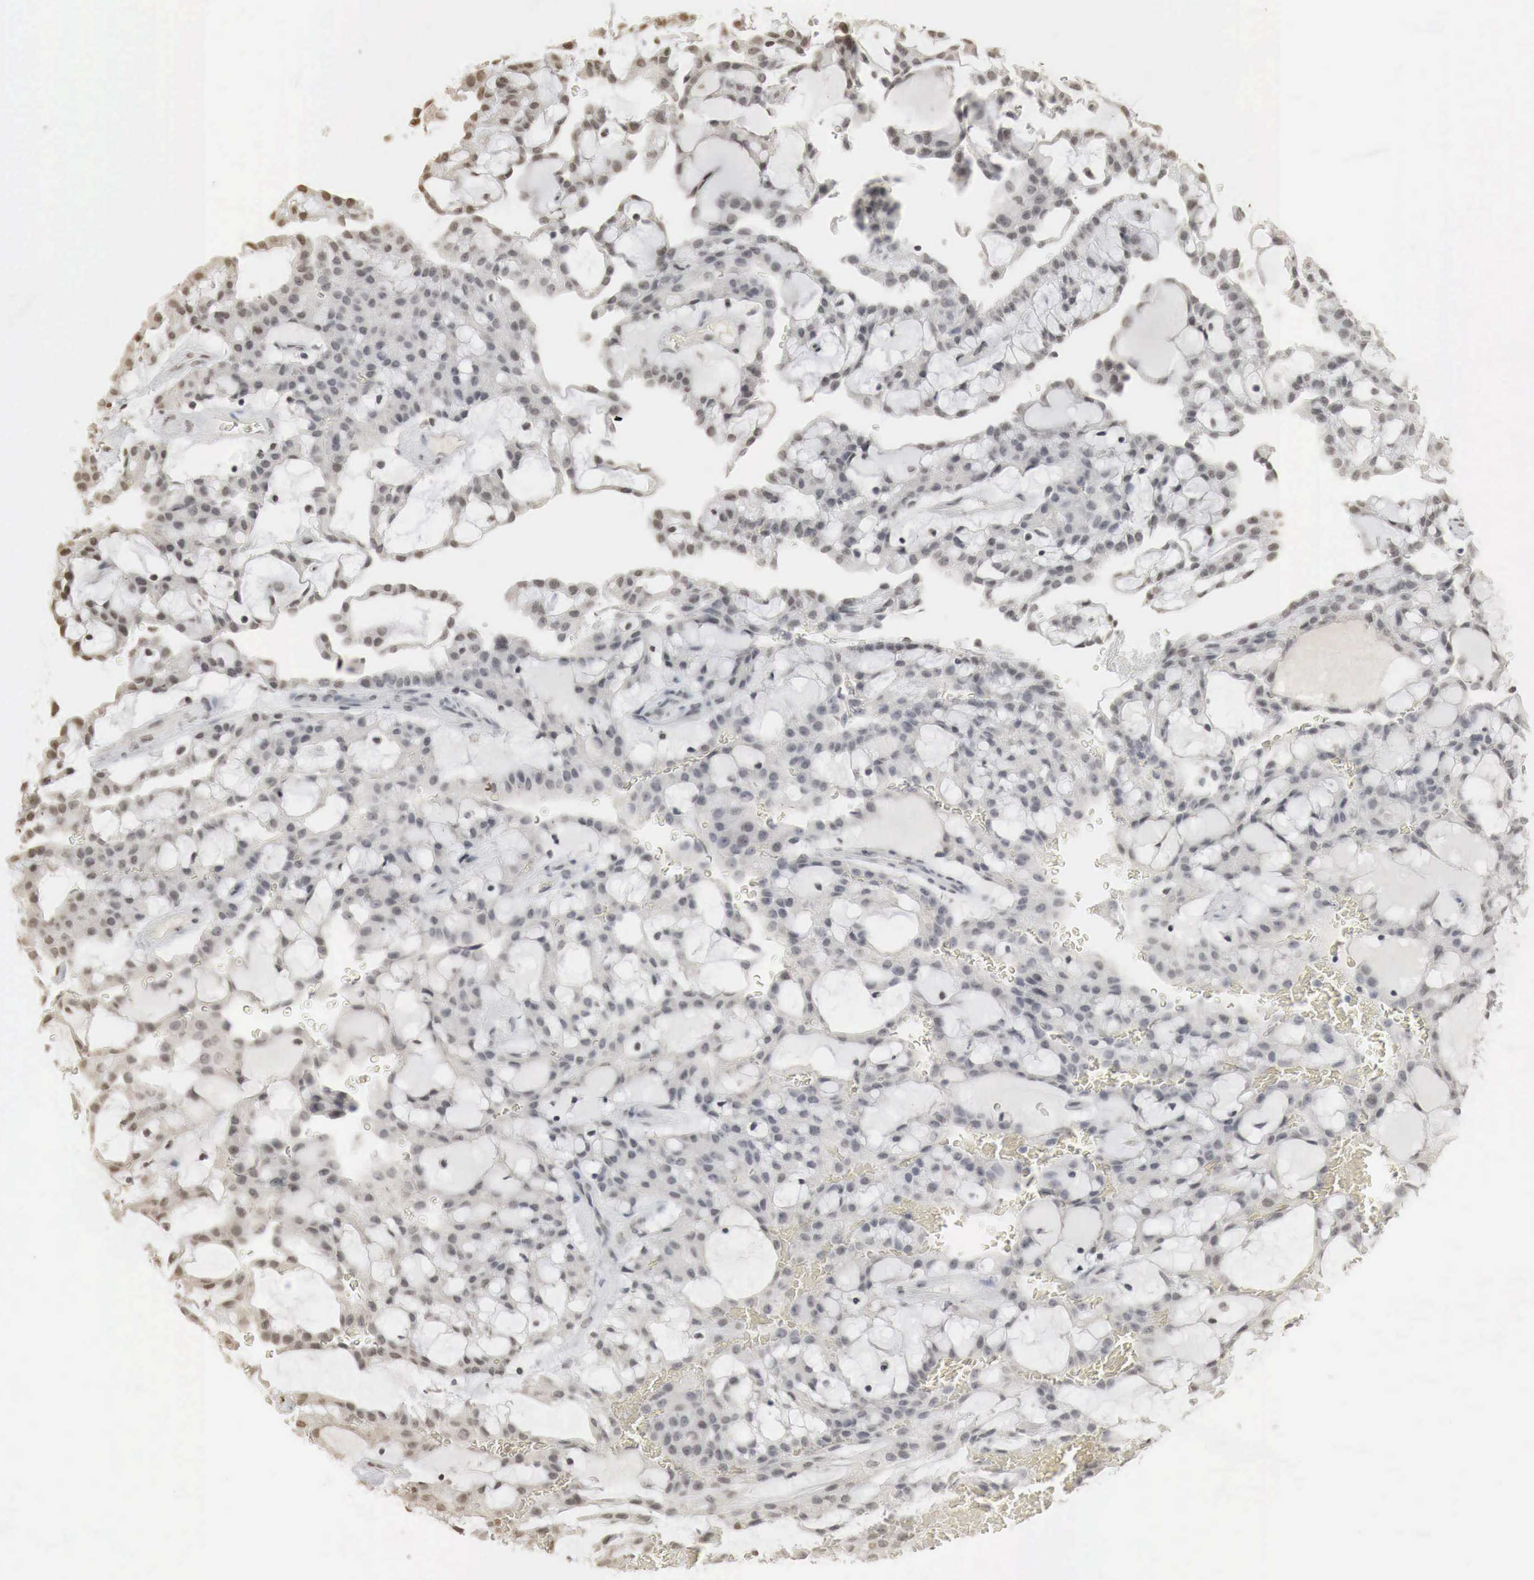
{"staining": {"intensity": "weak", "quantity": "<25%", "location": "nuclear"}, "tissue": "renal cancer", "cell_type": "Tumor cells", "image_type": "cancer", "snomed": [{"axis": "morphology", "description": "Adenocarcinoma, NOS"}, {"axis": "topography", "description": "Kidney"}], "caption": "A high-resolution image shows immunohistochemistry (IHC) staining of renal adenocarcinoma, which demonstrates no significant staining in tumor cells. Brightfield microscopy of IHC stained with DAB (3,3'-diaminobenzidine) (brown) and hematoxylin (blue), captured at high magnification.", "gene": "ERBB4", "patient": {"sex": "male", "age": 63}}